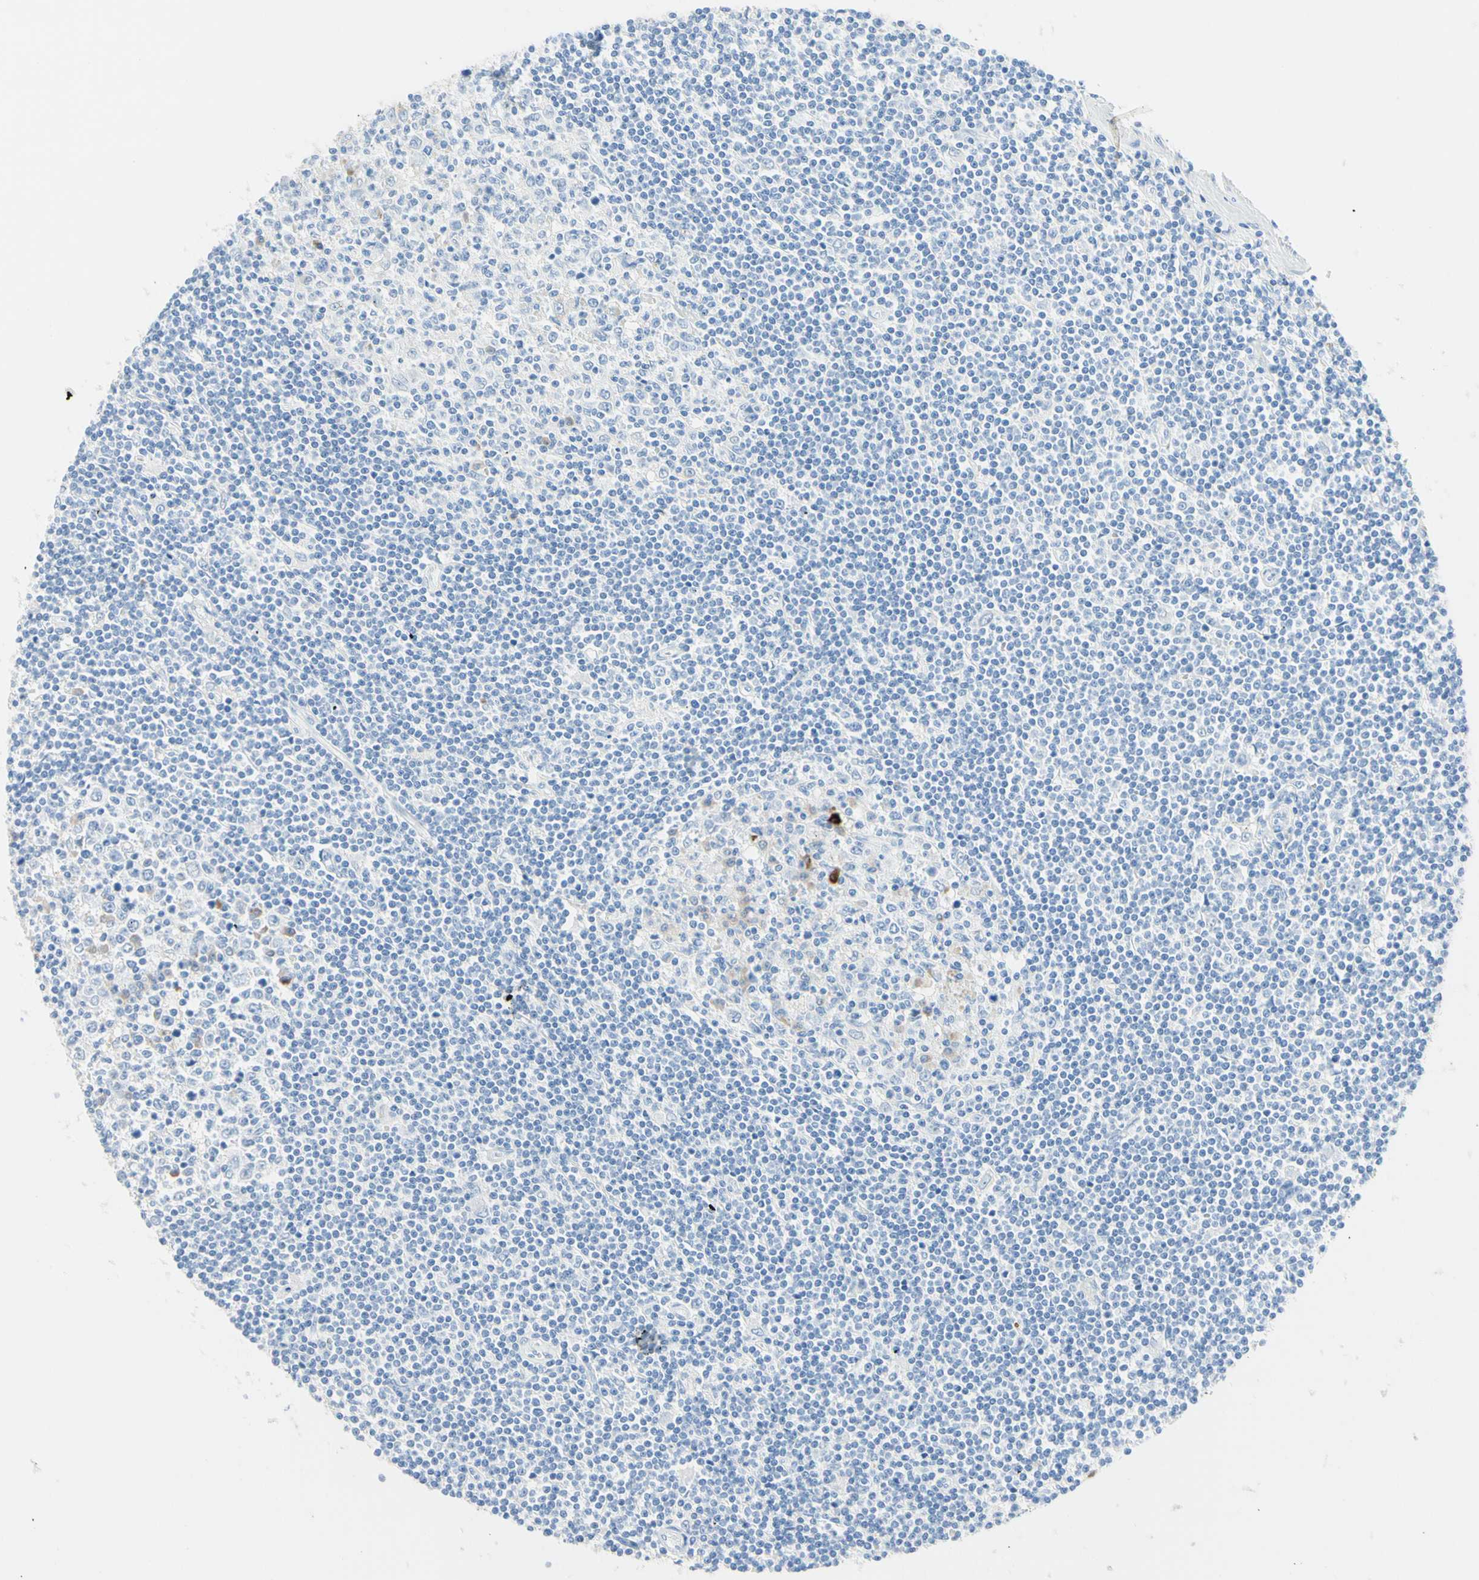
{"staining": {"intensity": "negative", "quantity": "none", "location": "none"}, "tissue": "lymphoma", "cell_type": "Tumor cells", "image_type": "cancer", "snomed": [{"axis": "morphology", "description": "Malignant lymphoma, non-Hodgkin's type, Low grade"}, {"axis": "topography", "description": "Spleen"}], "caption": "A photomicrograph of lymphoma stained for a protein exhibits no brown staining in tumor cells.", "gene": "IL6ST", "patient": {"sex": "male", "age": 76}}